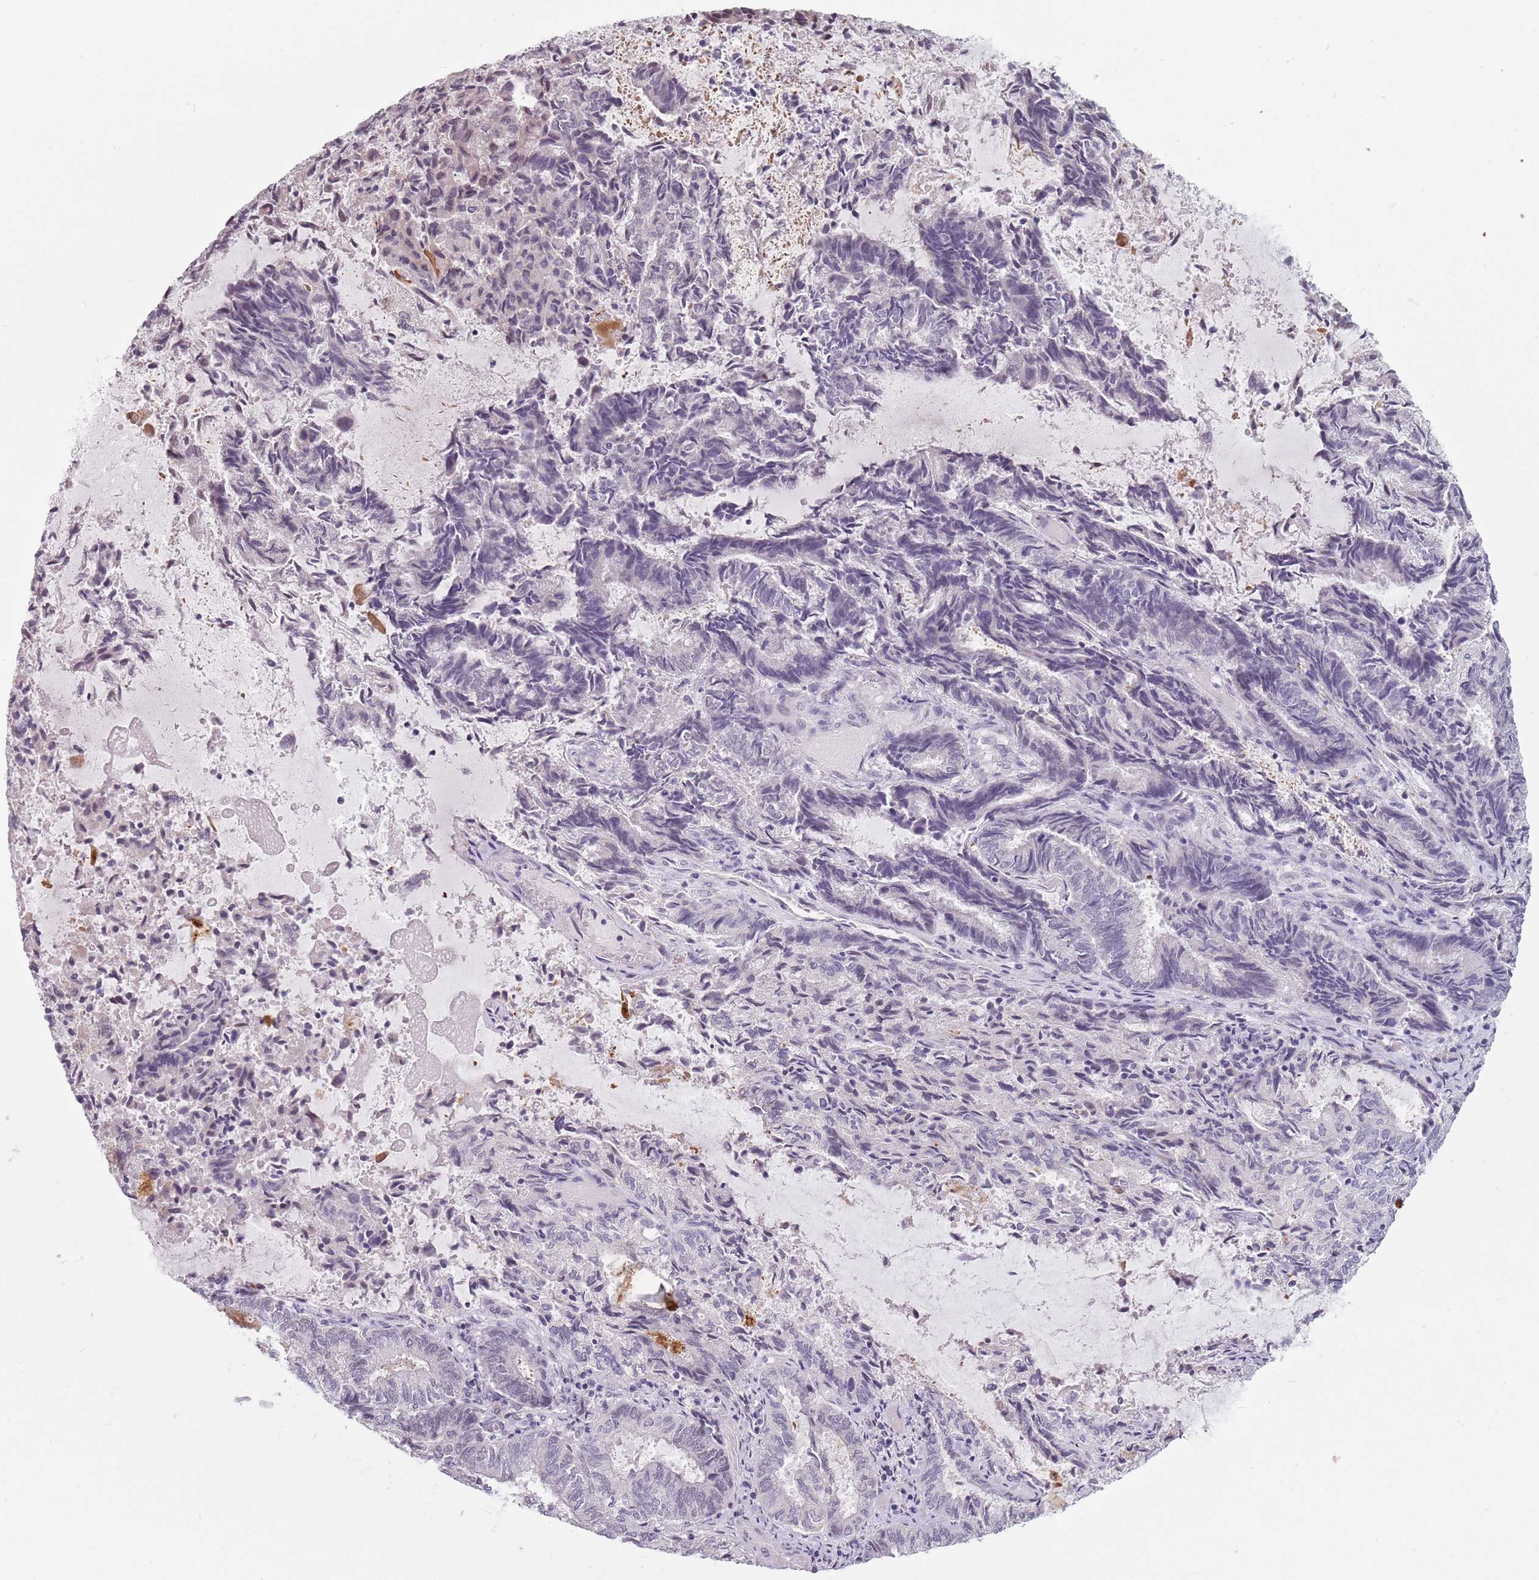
{"staining": {"intensity": "negative", "quantity": "none", "location": "none"}, "tissue": "endometrial cancer", "cell_type": "Tumor cells", "image_type": "cancer", "snomed": [{"axis": "morphology", "description": "Adenocarcinoma, NOS"}, {"axis": "topography", "description": "Endometrium"}], "caption": "Protein analysis of adenocarcinoma (endometrial) shows no significant expression in tumor cells.", "gene": "PTCHD1", "patient": {"sex": "female", "age": 80}}